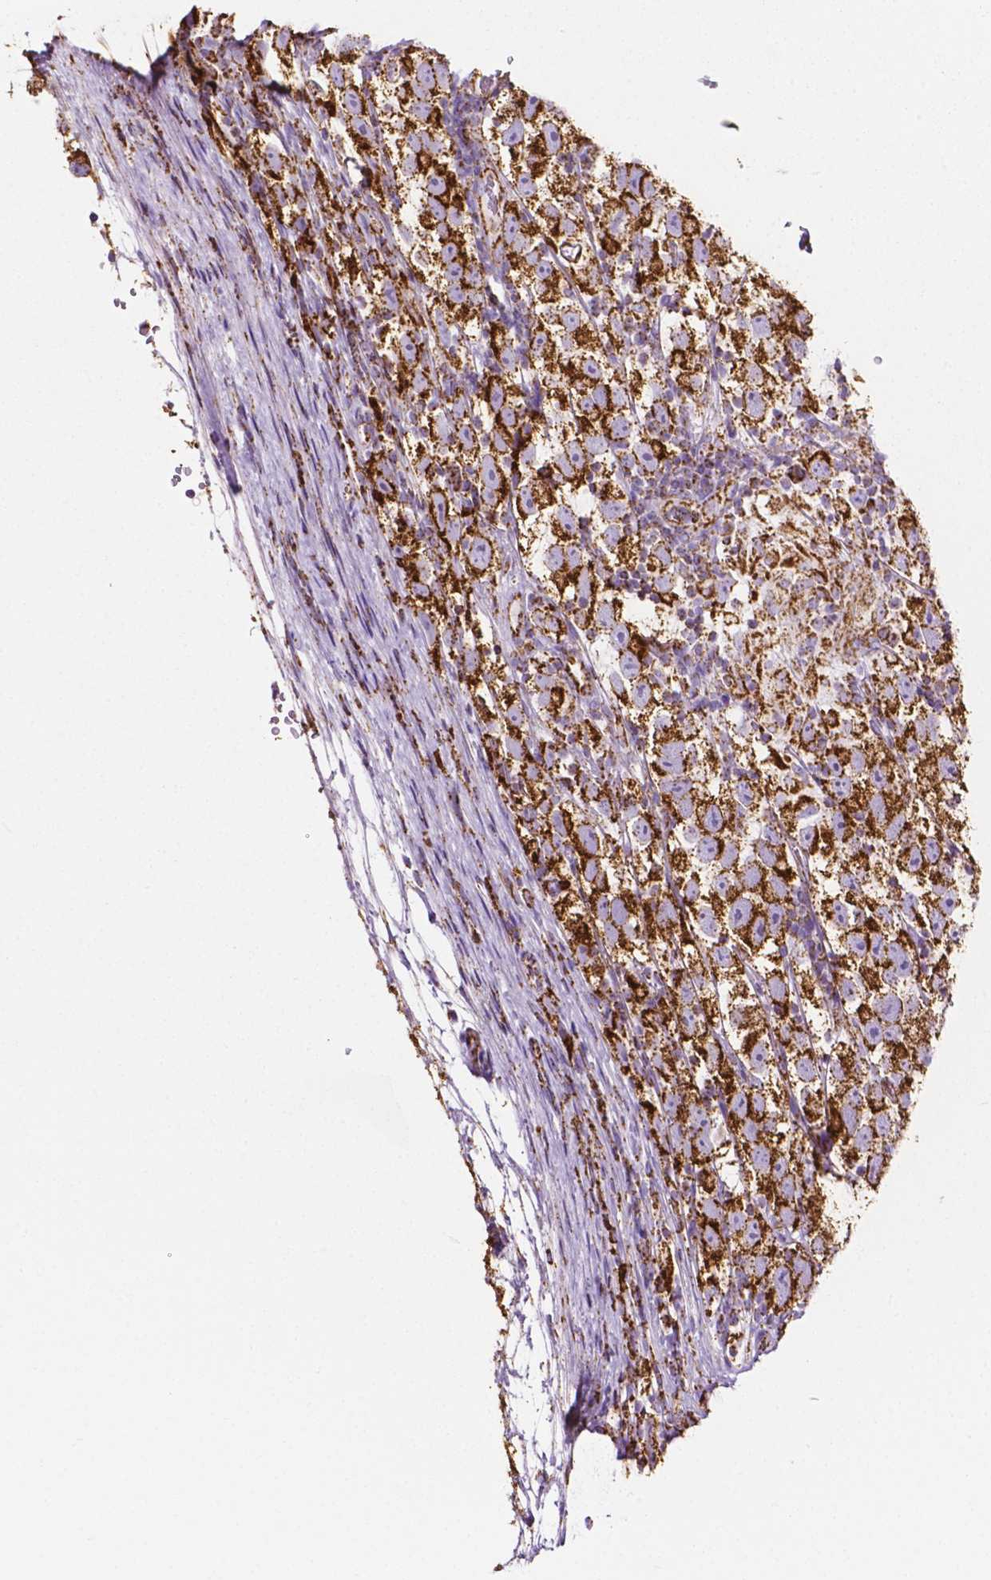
{"staining": {"intensity": "strong", "quantity": ">75%", "location": "cytoplasmic/membranous"}, "tissue": "testis cancer", "cell_type": "Tumor cells", "image_type": "cancer", "snomed": [{"axis": "morphology", "description": "Seminoma, NOS"}, {"axis": "topography", "description": "Testis"}], "caption": "This is an image of immunohistochemistry staining of testis cancer (seminoma), which shows strong positivity in the cytoplasmic/membranous of tumor cells.", "gene": "RMDN3", "patient": {"sex": "male", "age": 26}}